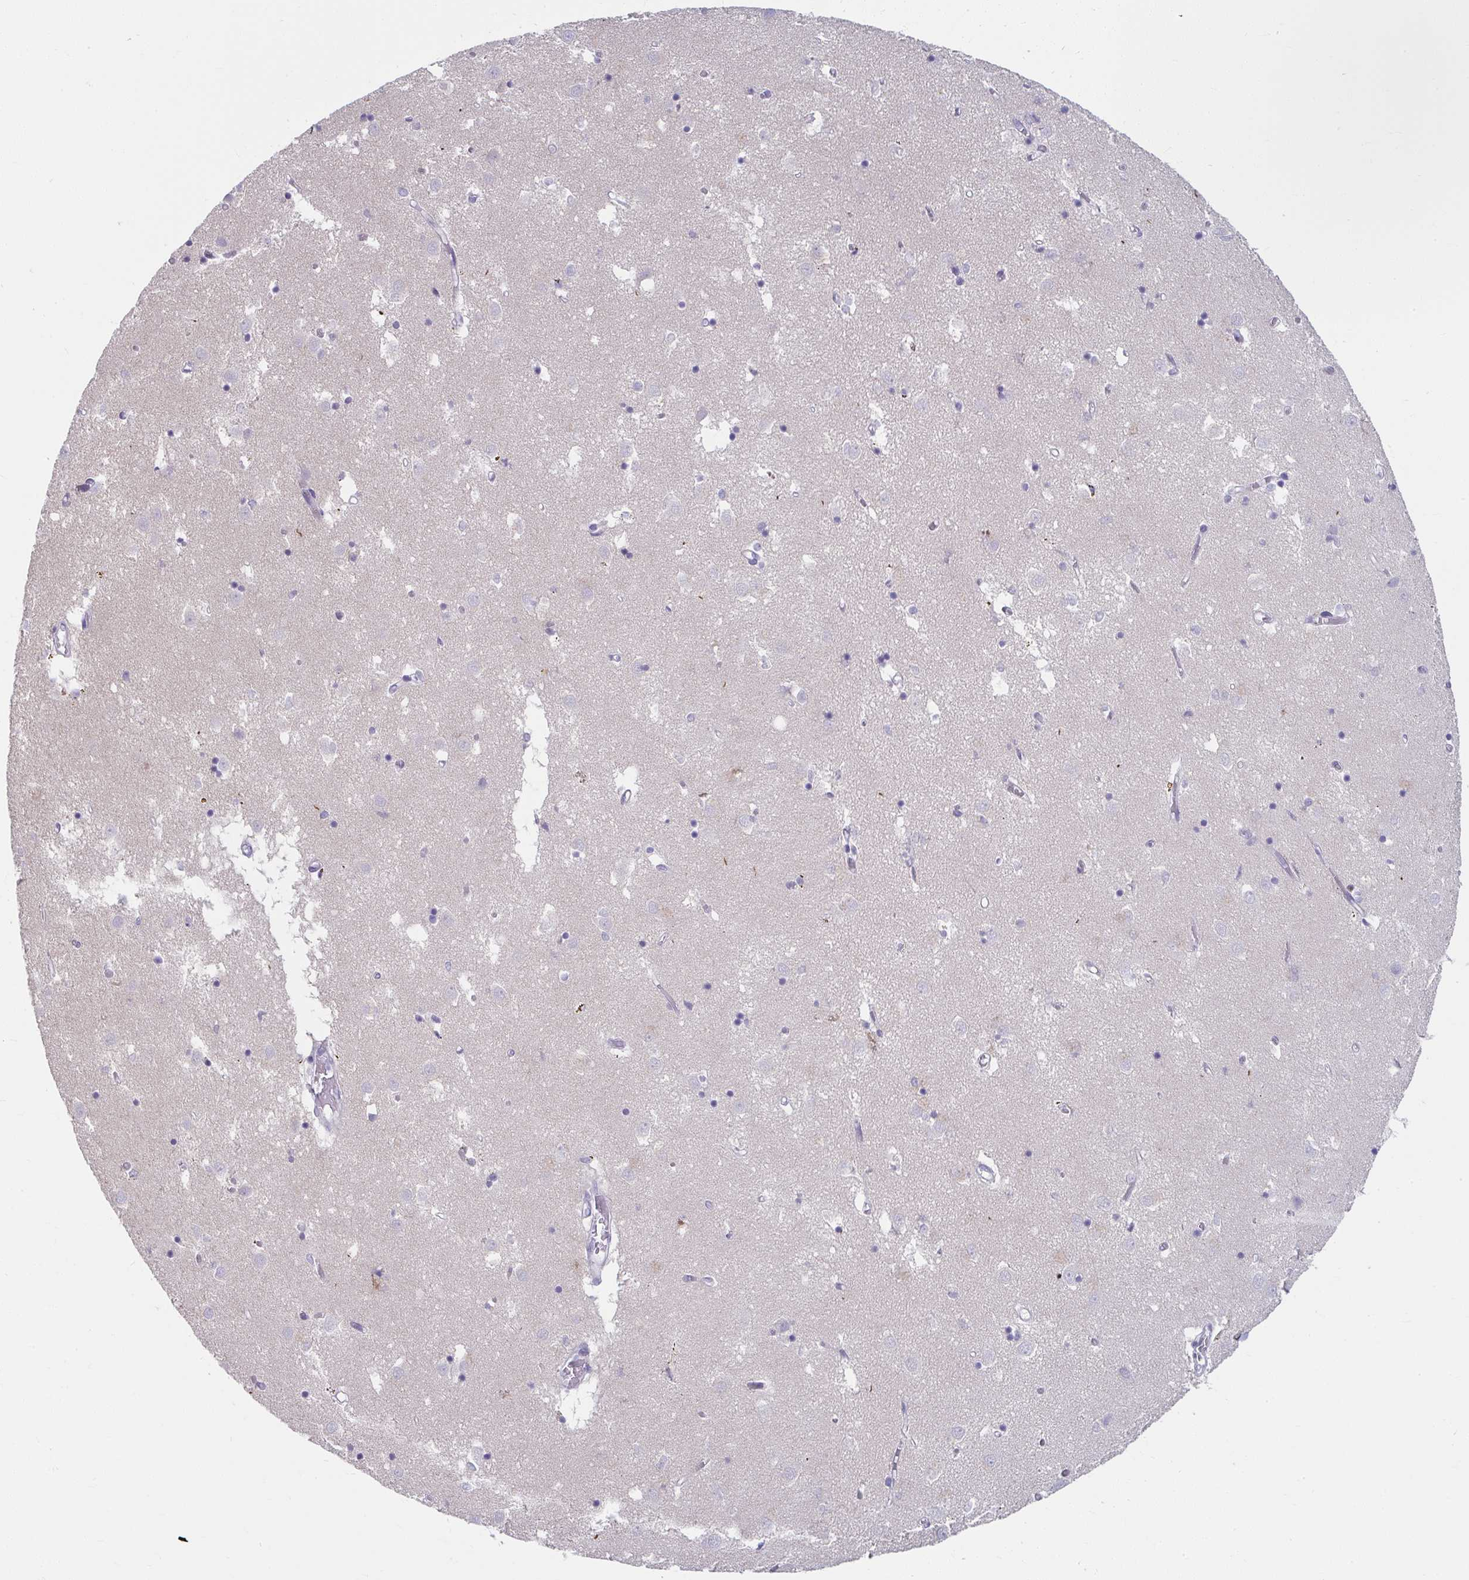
{"staining": {"intensity": "negative", "quantity": "none", "location": "none"}, "tissue": "caudate", "cell_type": "Glial cells", "image_type": "normal", "snomed": [{"axis": "morphology", "description": "Normal tissue, NOS"}, {"axis": "topography", "description": "Lateral ventricle wall"}], "caption": "Immunohistochemistry (IHC) histopathology image of unremarkable caudate stained for a protein (brown), which demonstrates no staining in glial cells.", "gene": "UGT3A2", "patient": {"sex": "male", "age": 70}}